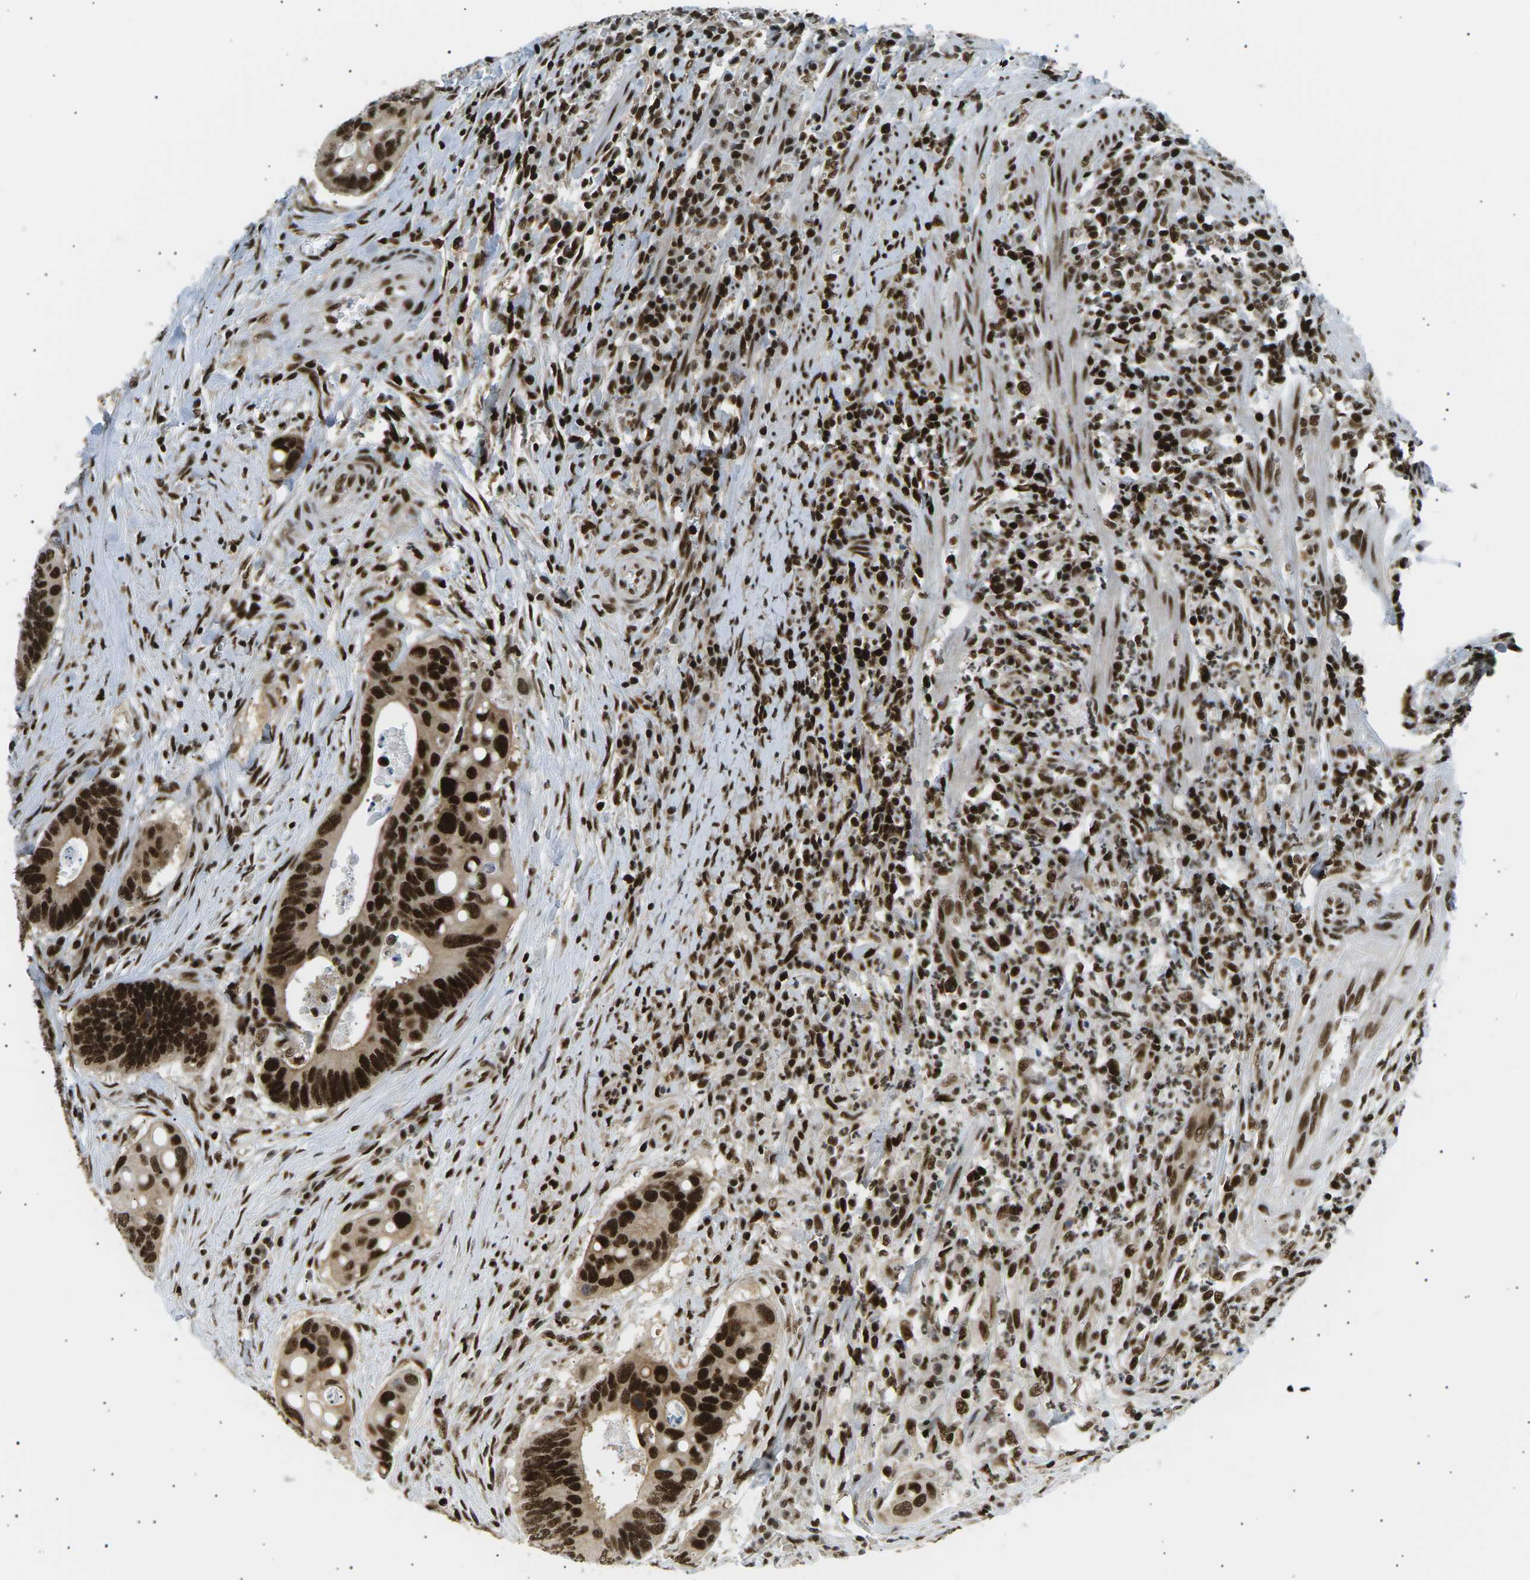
{"staining": {"intensity": "strong", "quantity": ">75%", "location": "cytoplasmic/membranous,nuclear"}, "tissue": "colorectal cancer", "cell_type": "Tumor cells", "image_type": "cancer", "snomed": [{"axis": "morphology", "description": "Inflammation, NOS"}, {"axis": "morphology", "description": "Adenocarcinoma, NOS"}, {"axis": "topography", "description": "Colon"}], "caption": "IHC staining of adenocarcinoma (colorectal), which displays high levels of strong cytoplasmic/membranous and nuclear expression in approximately >75% of tumor cells indicating strong cytoplasmic/membranous and nuclear protein expression. The staining was performed using DAB (3,3'-diaminobenzidine) (brown) for protein detection and nuclei were counterstained in hematoxylin (blue).", "gene": "RPA2", "patient": {"sex": "male", "age": 72}}